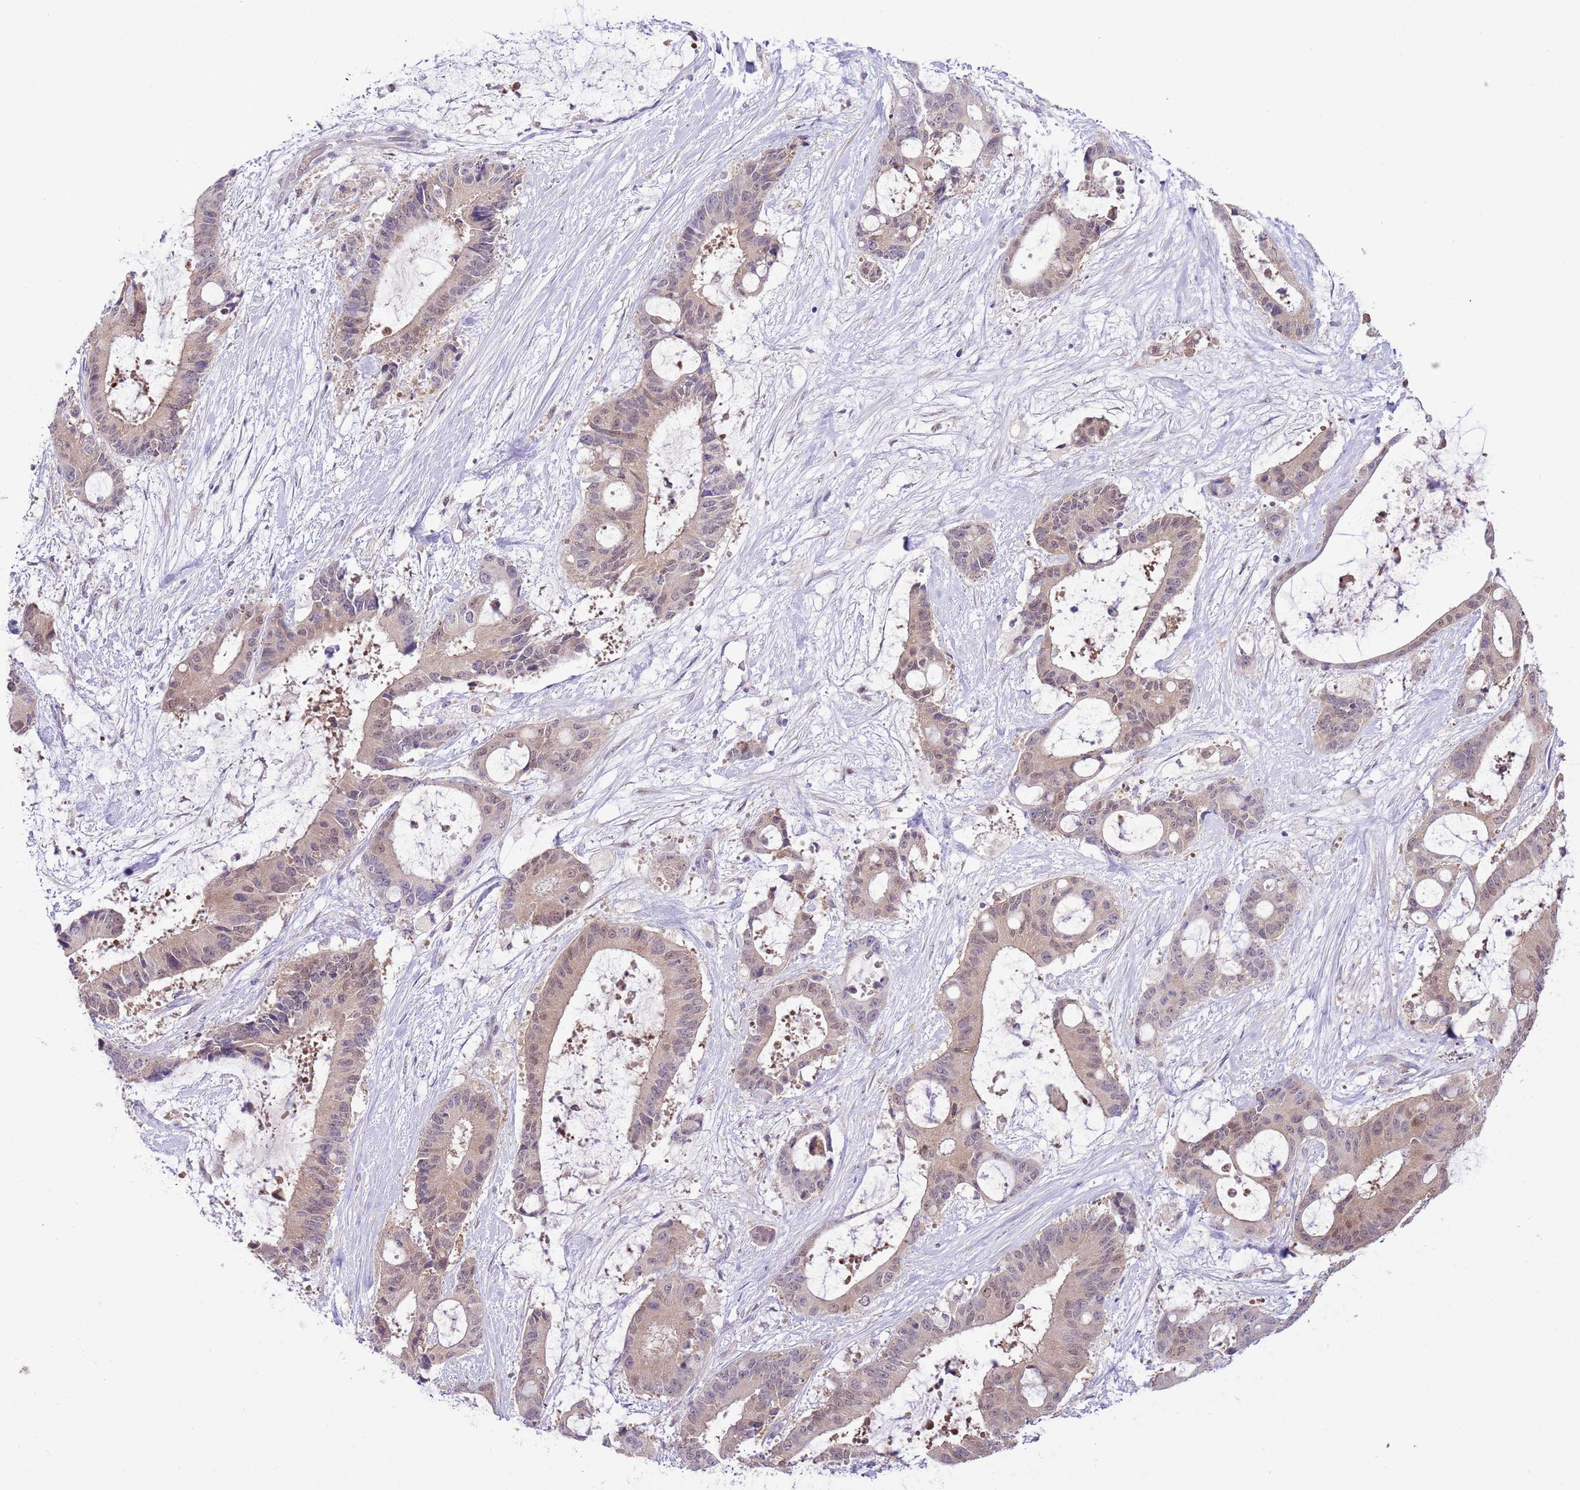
{"staining": {"intensity": "weak", "quantity": ">75%", "location": "cytoplasmic/membranous"}, "tissue": "liver cancer", "cell_type": "Tumor cells", "image_type": "cancer", "snomed": [{"axis": "morphology", "description": "Normal tissue, NOS"}, {"axis": "morphology", "description": "Cholangiocarcinoma"}, {"axis": "topography", "description": "Liver"}, {"axis": "topography", "description": "Peripheral nerve tissue"}], "caption": "An immunohistochemistry (IHC) photomicrograph of neoplastic tissue is shown. Protein staining in brown shows weak cytoplasmic/membranous positivity in liver cholangiocarcinoma within tumor cells.", "gene": "GALK2", "patient": {"sex": "female", "age": 73}}